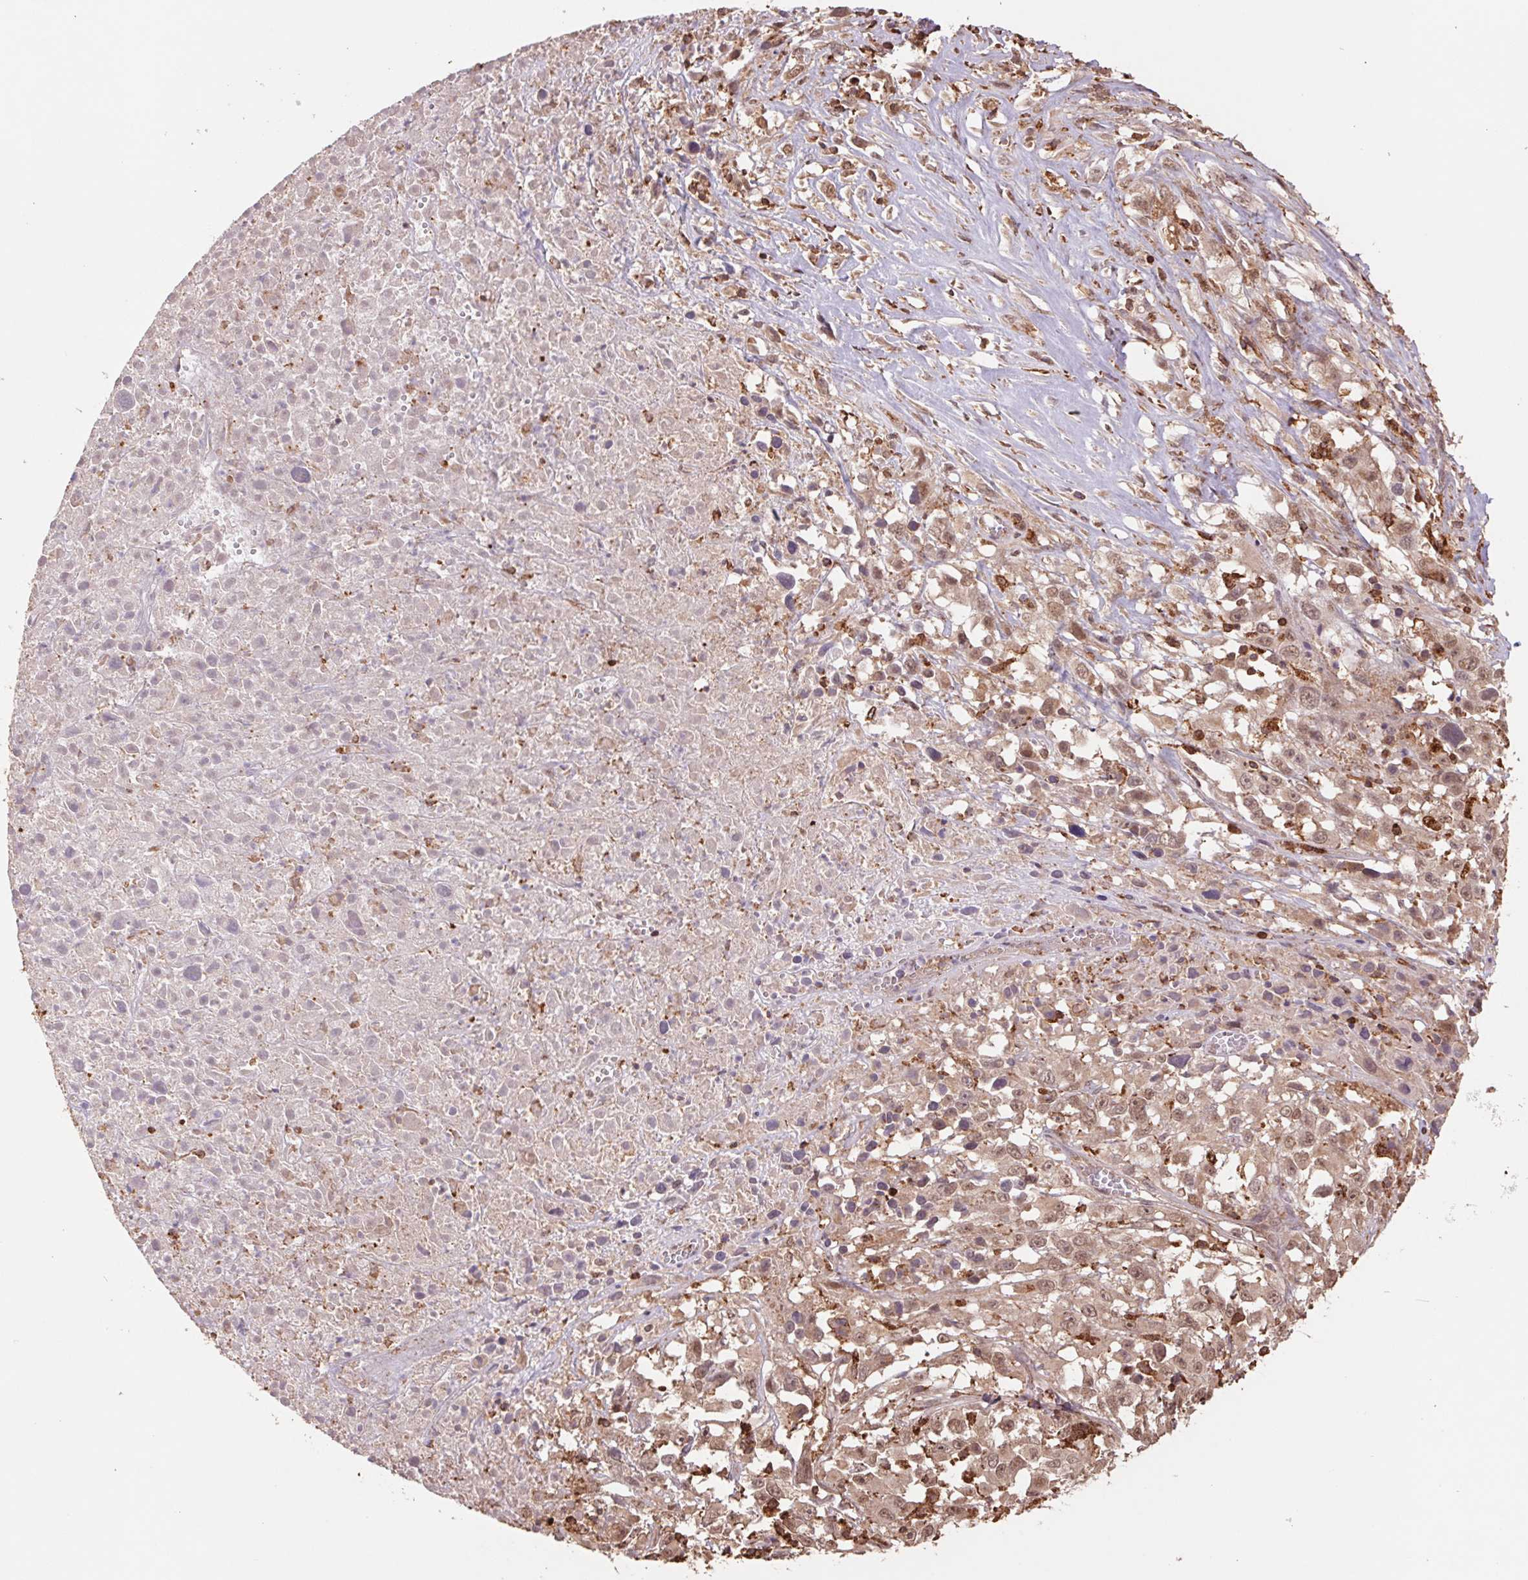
{"staining": {"intensity": "weak", "quantity": ">75%", "location": "cytoplasmic/membranous,nuclear"}, "tissue": "melanoma", "cell_type": "Tumor cells", "image_type": "cancer", "snomed": [{"axis": "morphology", "description": "Malignant melanoma, Metastatic site"}, {"axis": "topography", "description": "Soft tissue"}], "caption": "Human melanoma stained with a protein marker reveals weak staining in tumor cells.", "gene": "URM1", "patient": {"sex": "male", "age": 50}}